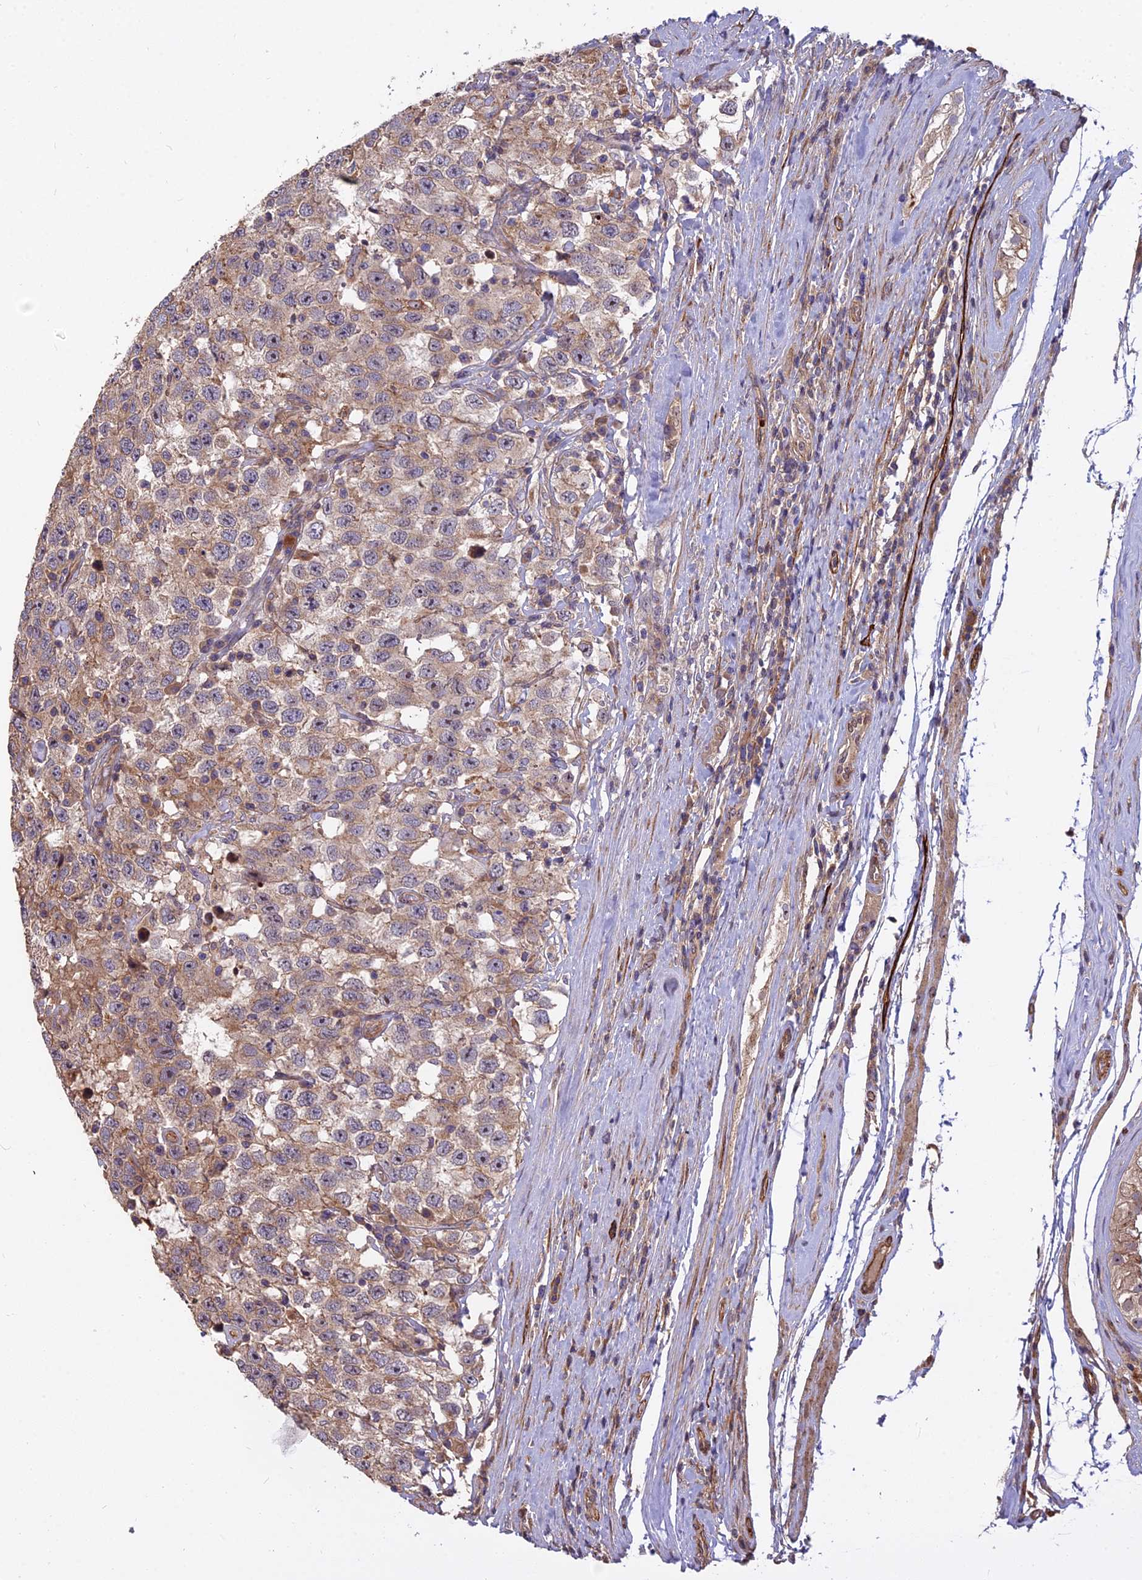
{"staining": {"intensity": "weak", "quantity": "25%-75%", "location": "cytoplasmic/membranous"}, "tissue": "testis cancer", "cell_type": "Tumor cells", "image_type": "cancer", "snomed": [{"axis": "morphology", "description": "Seminoma, NOS"}, {"axis": "topography", "description": "Testis"}], "caption": "The photomicrograph displays immunohistochemical staining of testis seminoma. There is weak cytoplasmic/membranous expression is seen in approximately 25%-75% of tumor cells.", "gene": "TCEA3", "patient": {"sex": "male", "age": 41}}